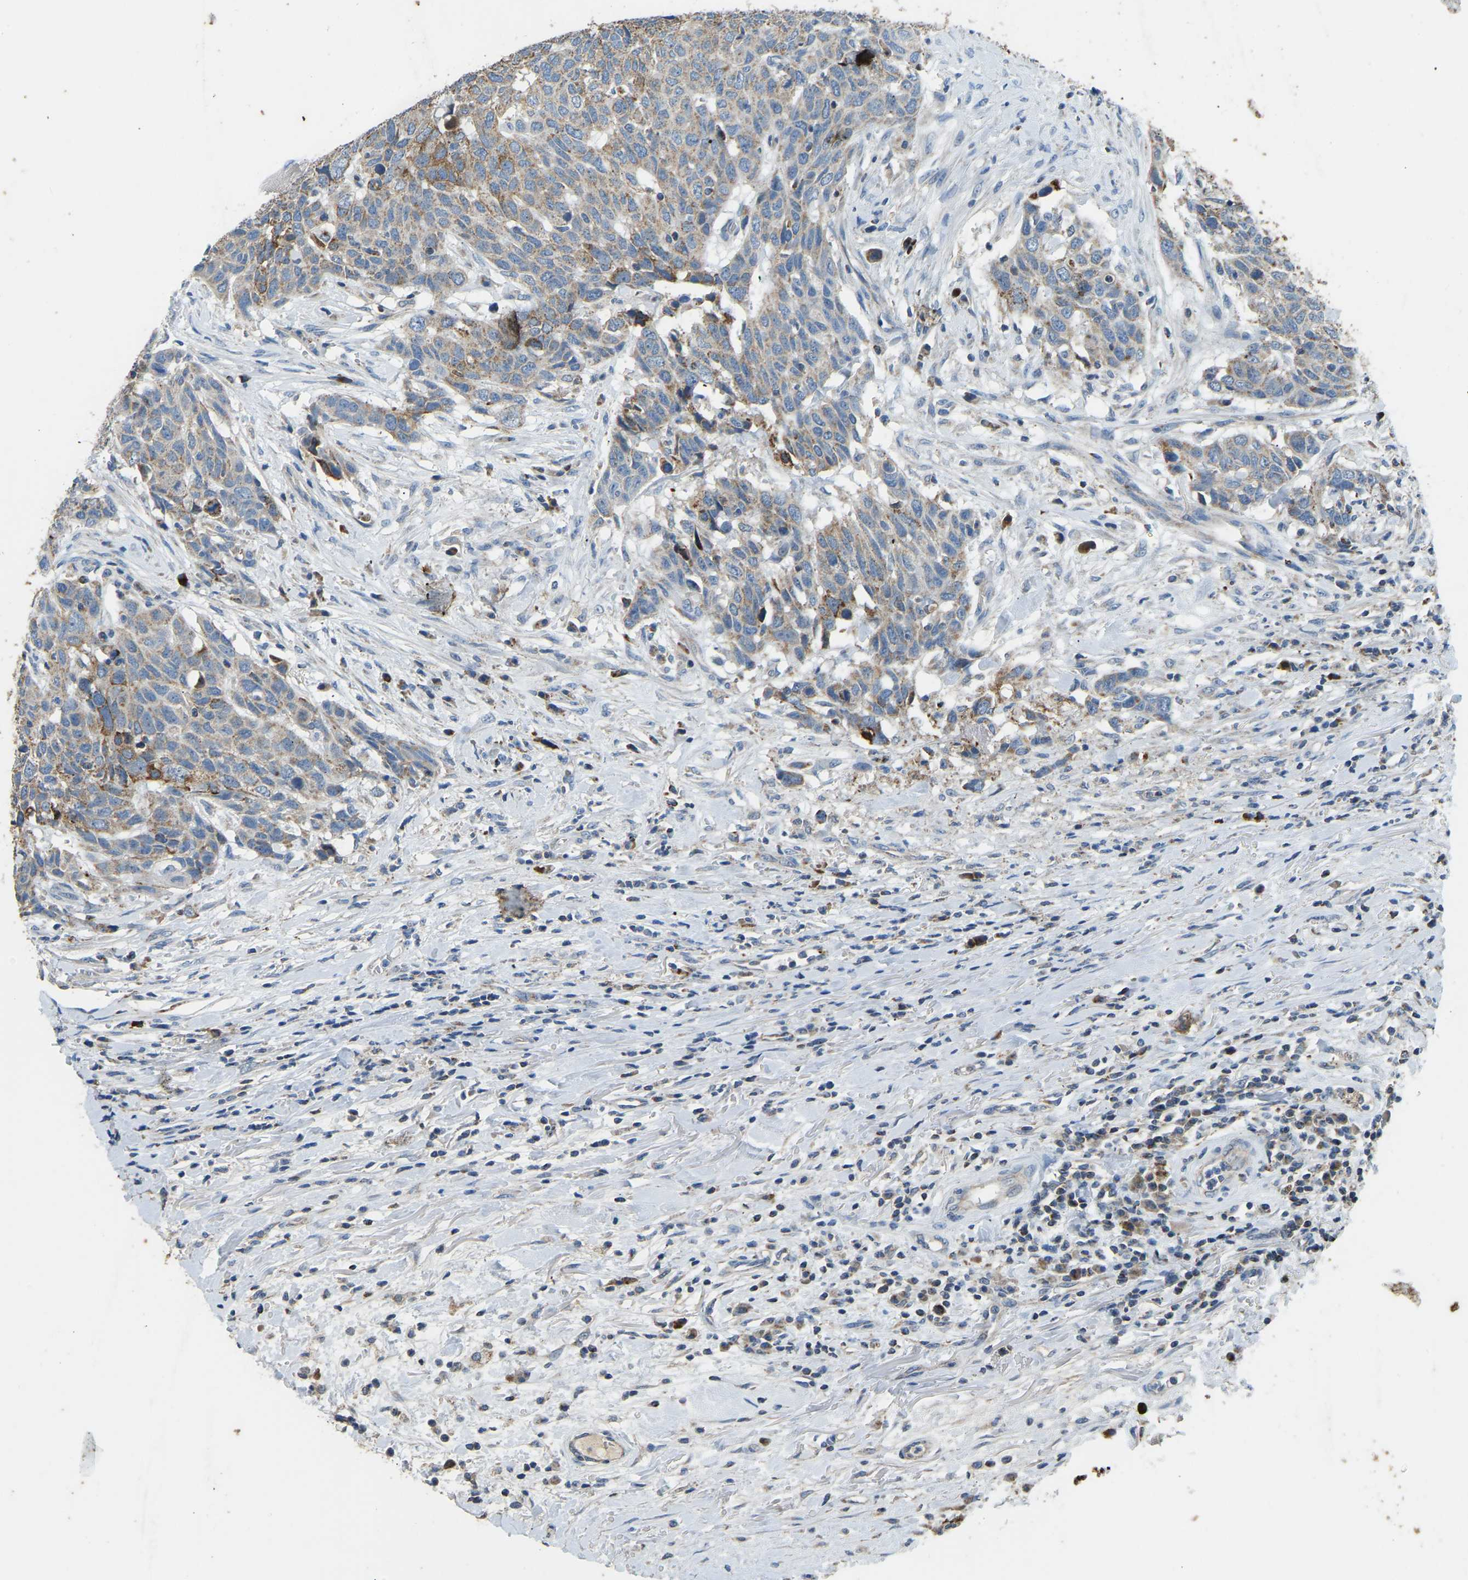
{"staining": {"intensity": "weak", "quantity": ">75%", "location": "cytoplasmic/membranous"}, "tissue": "head and neck cancer", "cell_type": "Tumor cells", "image_type": "cancer", "snomed": [{"axis": "morphology", "description": "Squamous cell carcinoma, NOS"}, {"axis": "topography", "description": "Head-Neck"}], "caption": "This micrograph reveals immunohistochemistry (IHC) staining of human head and neck cancer (squamous cell carcinoma), with low weak cytoplasmic/membranous staining in approximately >75% of tumor cells.", "gene": "ZNF200", "patient": {"sex": "male", "age": 66}}